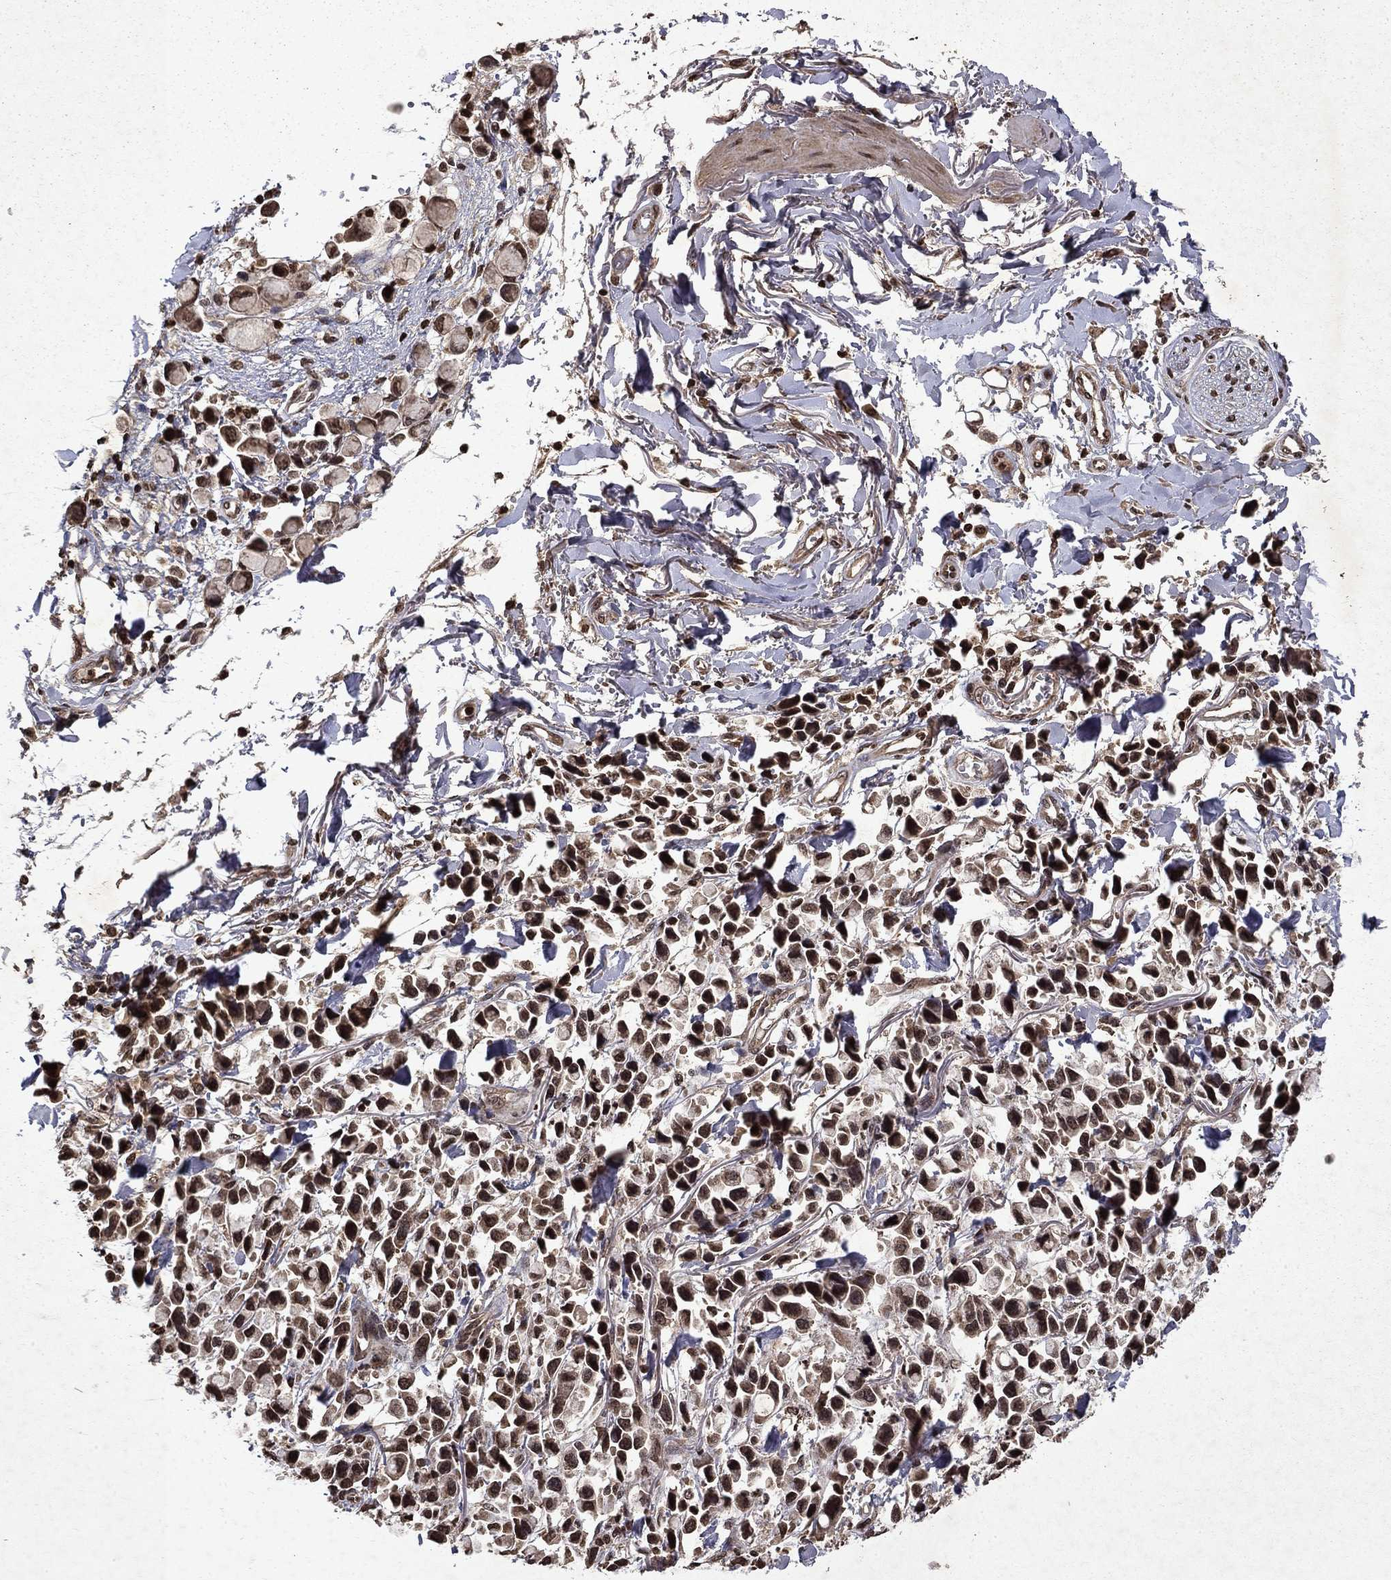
{"staining": {"intensity": "moderate", "quantity": ">75%", "location": "cytoplasmic/membranous,nuclear"}, "tissue": "stomach cancer", "cell_type": "Tumor cells", "image_type": "cancer", "snomed": [{"axis": "morphology", "description": "Adenocarcinoma, NOS"}, {"axis": "topography", "description": "Stomach"}], "caption": "Human adenocarcinoma (stomach) stained with a brown dye shows moderate cytoplasmic/membranous and nuclear positive staining in about >75% of tumor cells.", "gene": "PIN4", "patient": {"sex": "female", "age": 81}}